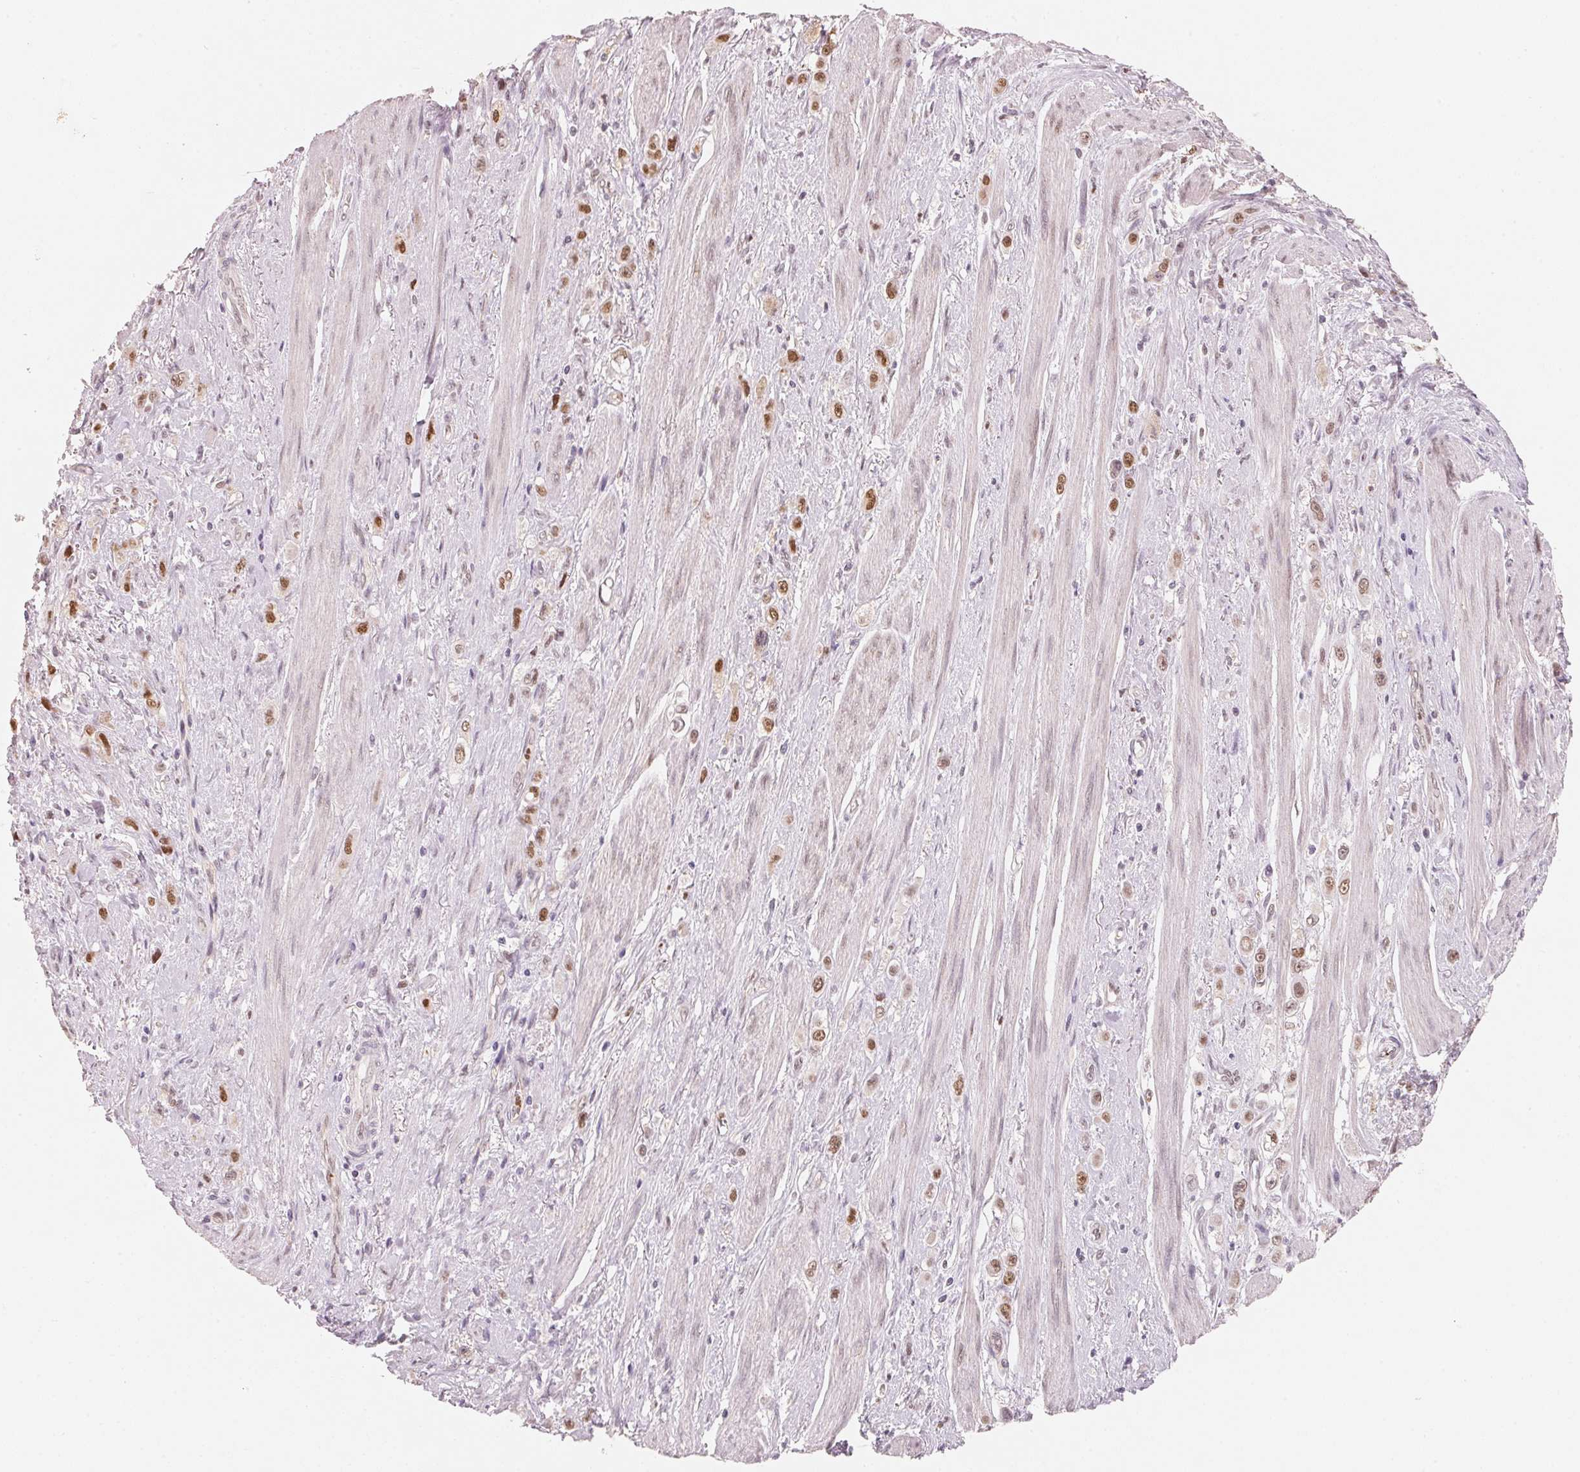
{"staining": {"intensity": "moderate", "quantity": ">75%", "location": "nuclear"}, "tissue": "stomach cancer", "cell_type": "Tumor cells", "image_type": "cancer", "snomed": [{"axis": "morphology", "description": "Adenocarcinoma, NOS"}, {"axis": "topography", "description": "Stomach, upper"}], "caption": "There is medium levels of moderate nuclear positivity in tumor cells of stomach cancer (adenocarcinoma), as demonstrated by immunohistochemical staining (brown color).", "gene": "ARHGAP22", "patient": {"sex": "male", "age": 75}}